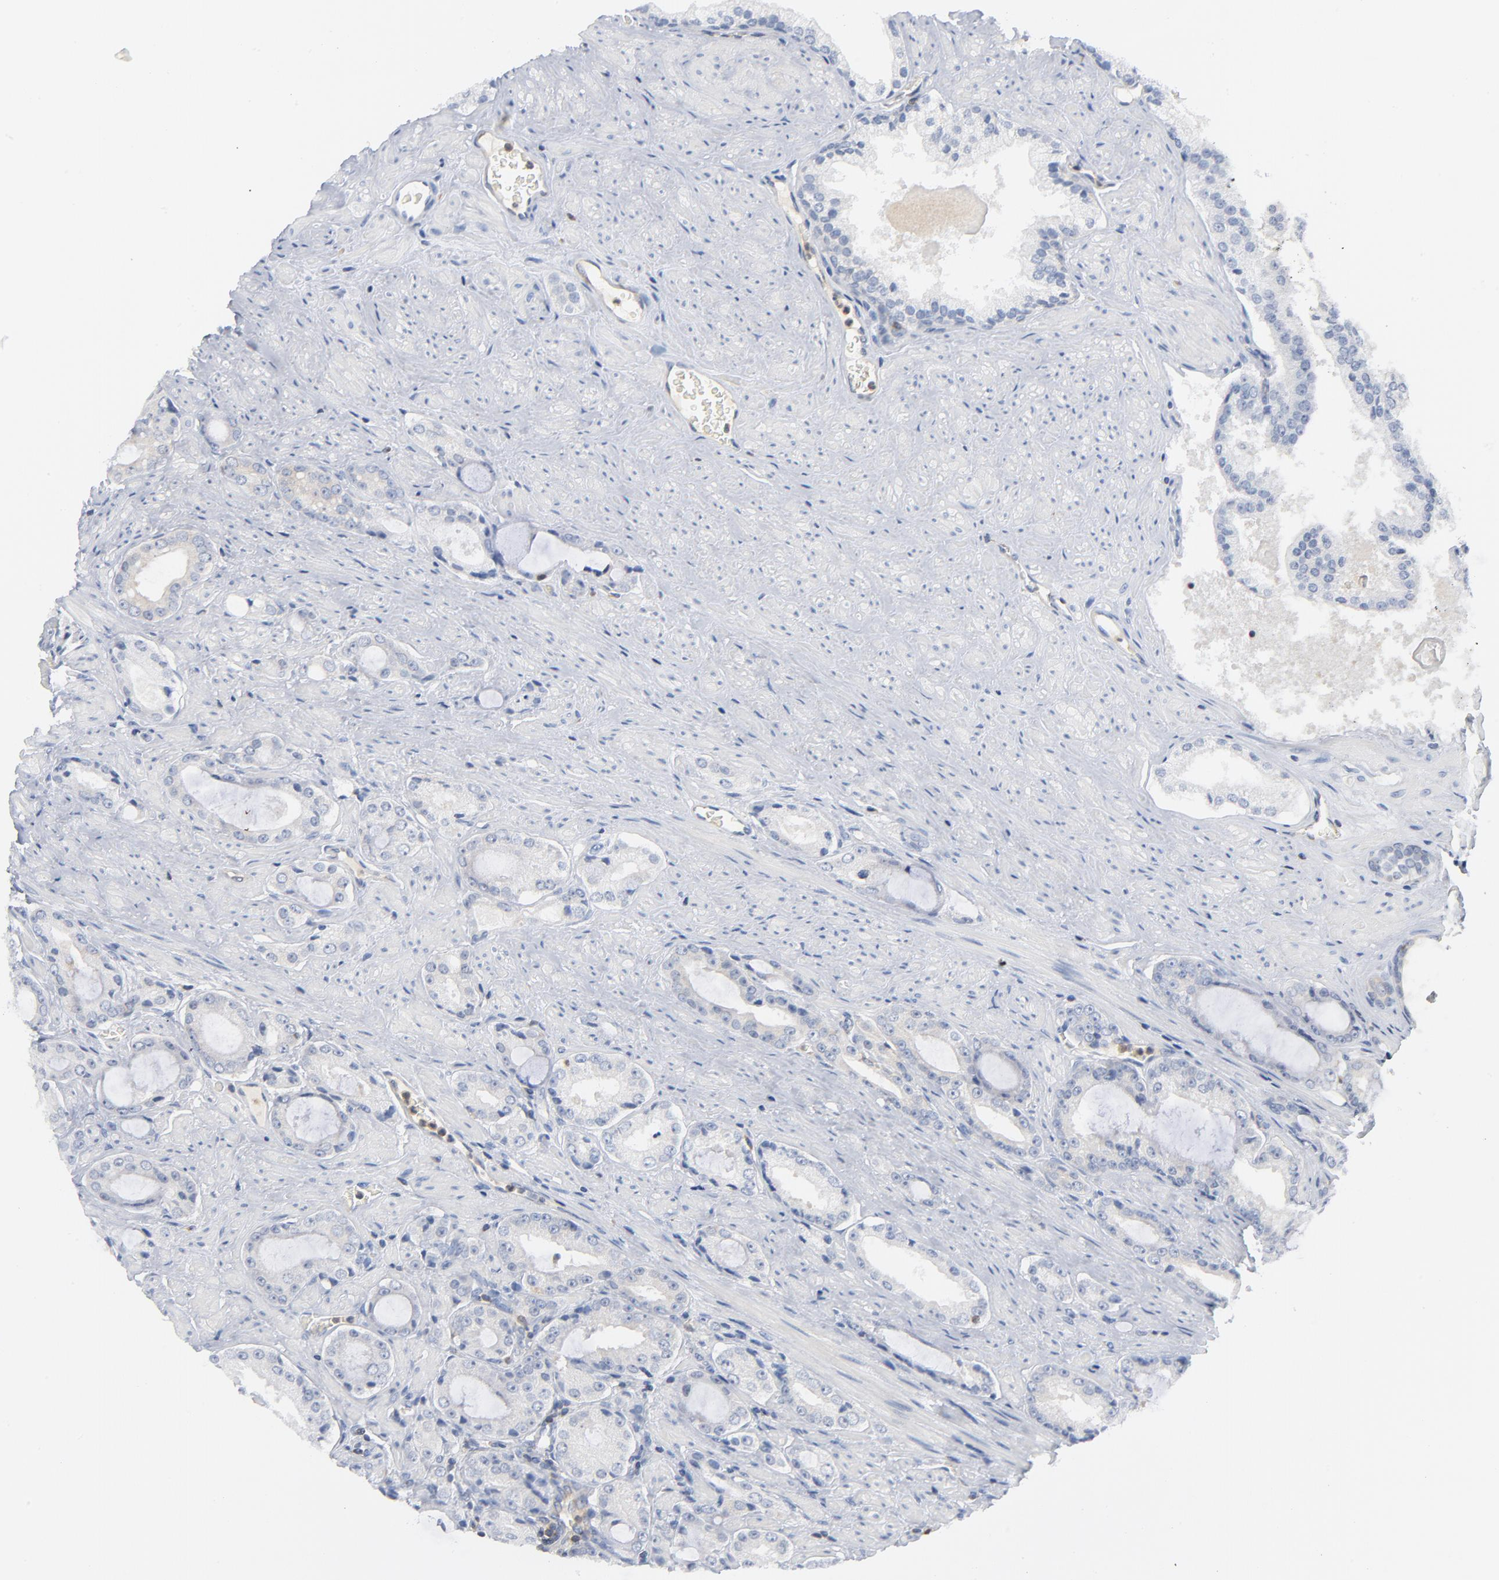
{"staining": {"intensity": "negative", "quantity": "none", "location": "none"}, "tissue": "prostate cancer", "cell_type": "Tumor cells", "image_type": "cancer", "snomed": [{"axis": "morphology", "description": "Adenocarcinoma, Medium grade"}, {"axis": "topography", "description": "Prostate"}], "caption": "Immunohistochemistry (IHC) photomicrograph of neoplastic tissue: human prostate cancer stained with DAB (3,3'-diaminobenzidine) displays no significant protein staining in tumor cells. (Immunohistochemistry (IHC), brightfield microscopy, high magnification).", "gene": "PTK2B", "patient": {"sex": "male", "age": 60}}